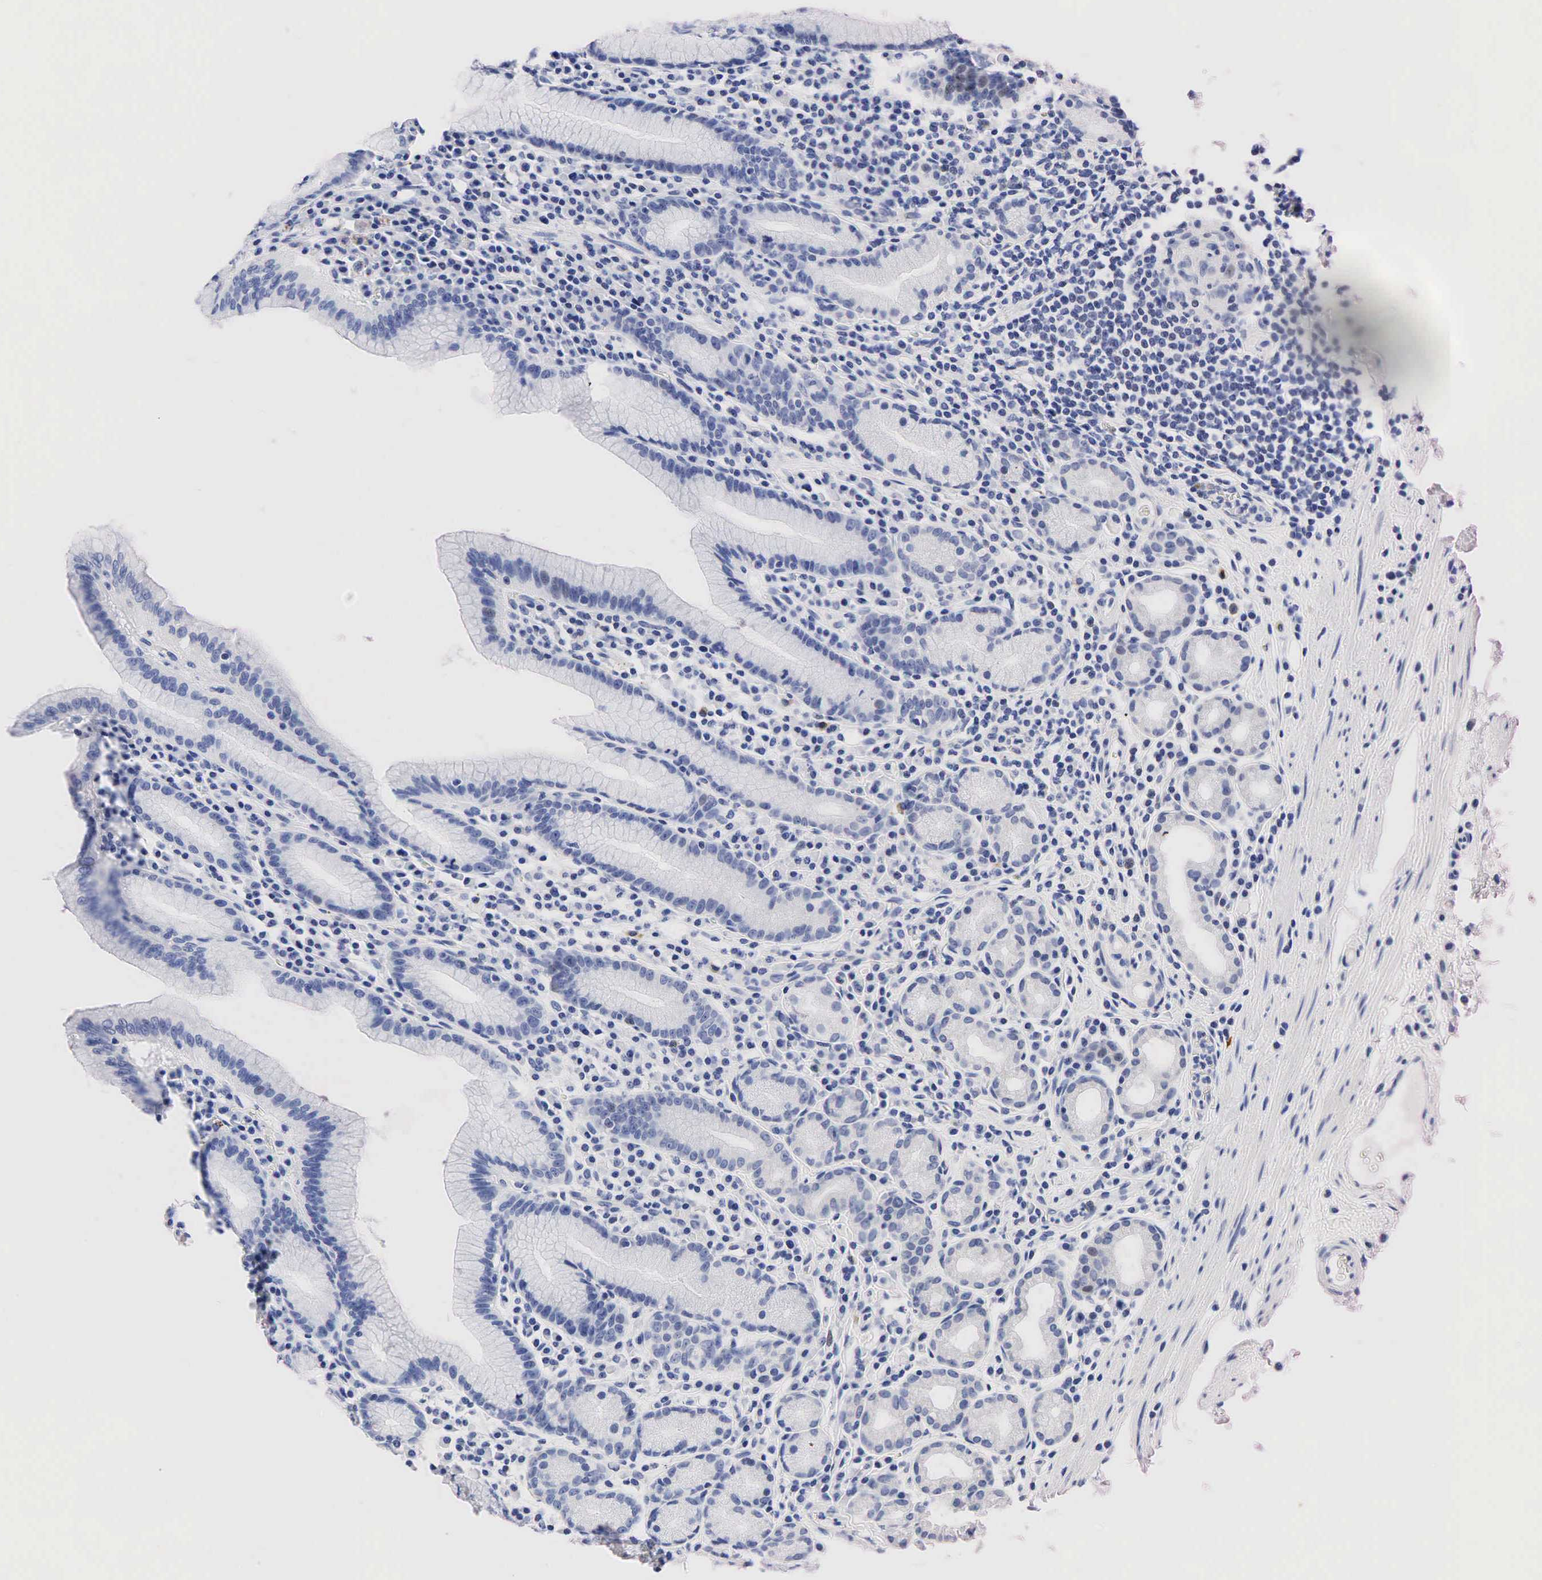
{"staining": {"intensity": "negative", "quantity": "none", "location": "none"}, "tissue": "stomach", "cell_type": "Glandular cells", "image_type": "normal", "snomed": [{"axis": "morphology", "description": "Normal tissue, NOS"}, {"axis": "topography", "description": "Stomach, lower"}], "caption": "A high-resolution histopathology image shows immunohistochemistry staining of normal stomach, which demonstrates no significant staining in glandular cells.", "gene": "PGR", "patient": {"sex": "male", "age": 58}}